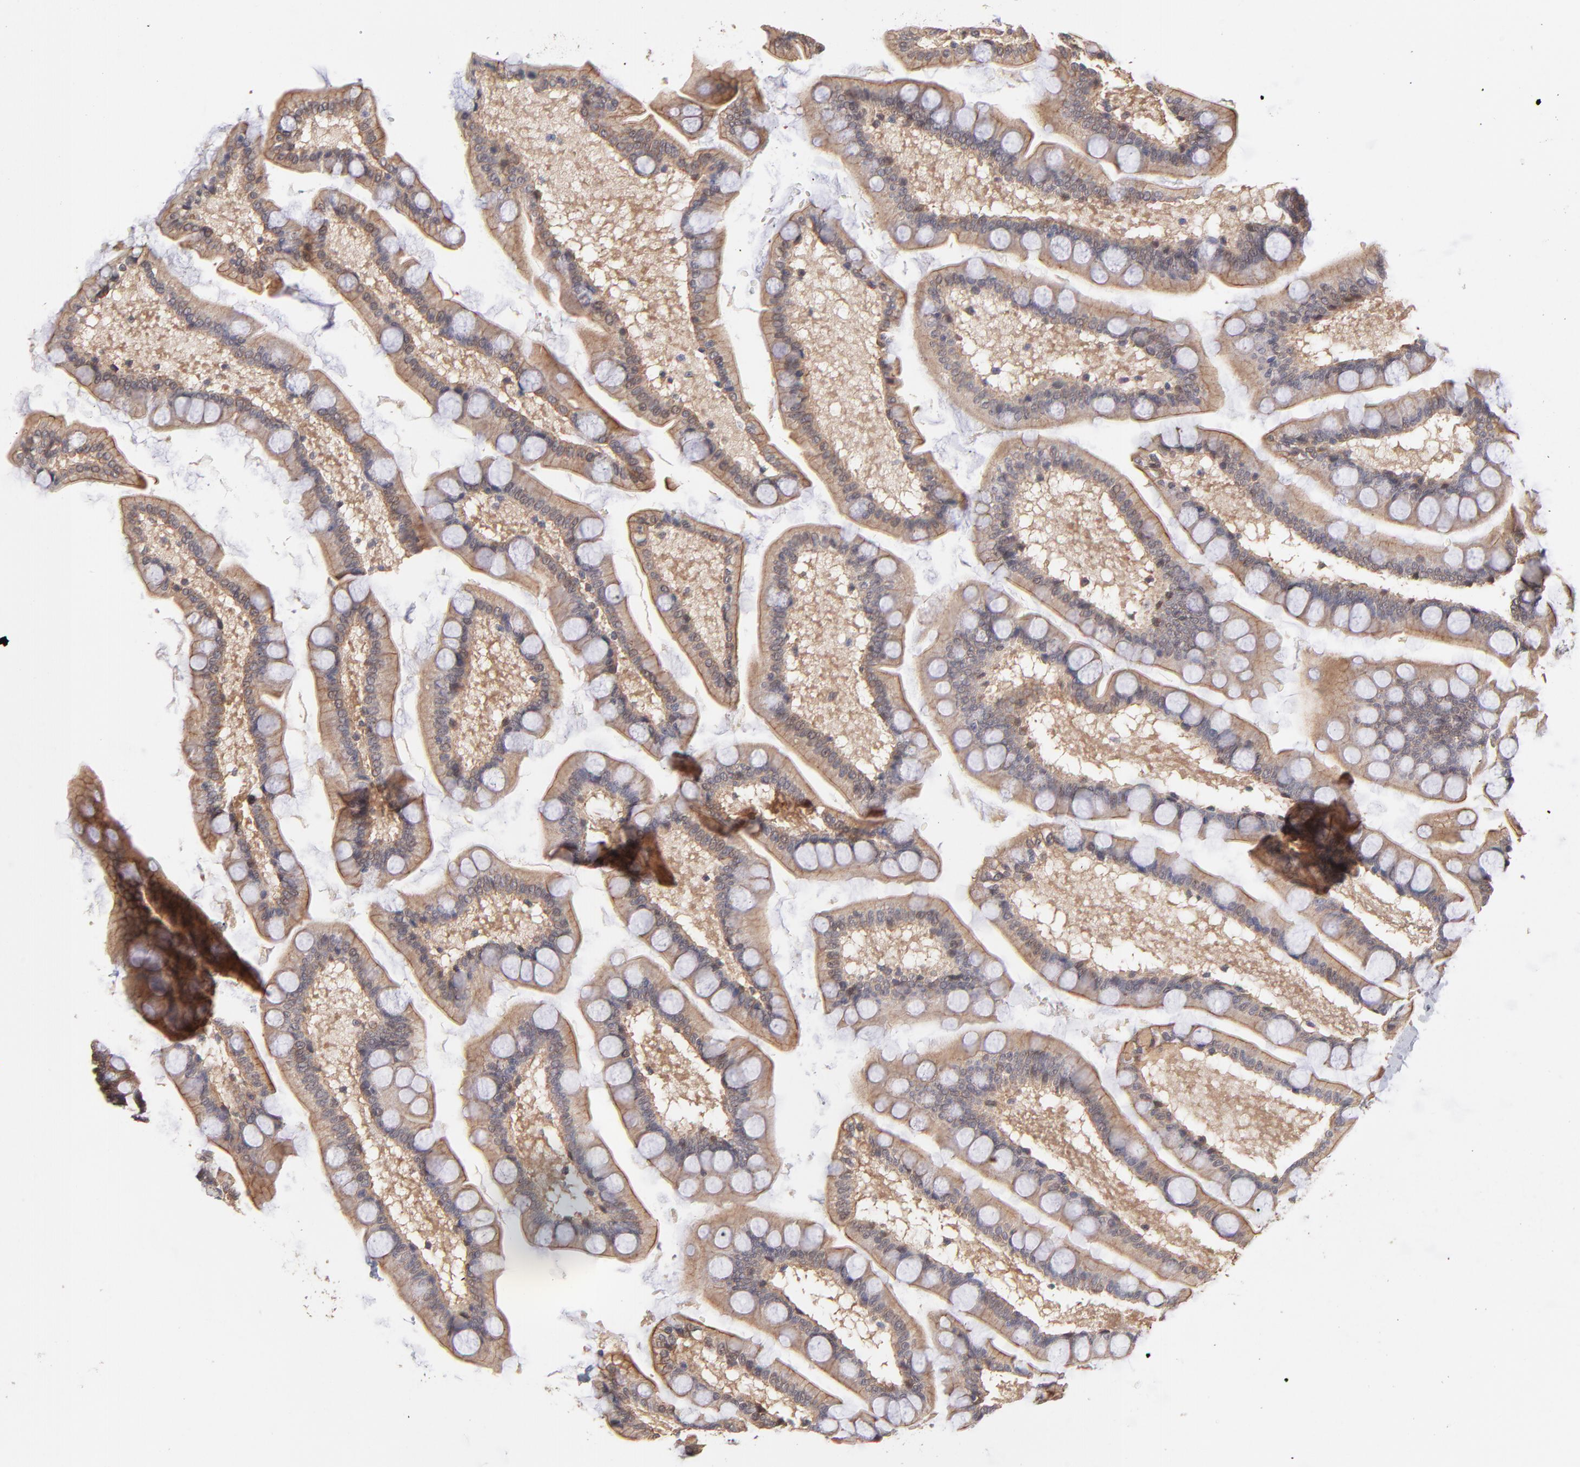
{"staining": {"intensity": "moderate", "quantity": ">75%", "location": "cytoplasmic/membranous"}, "tissue": "small intestine", "cell_type": "Glandular cells", "image_type": "normal", "snomed": [{"axis": "morphology", "description": "Normal tissue, NOS"}, {"axis": "topography", "description": "Small intestine"}], "caption": "Immunohistochemistry (IHC) micrograph of normal human small intestine stained for a protein (brown), which displays medium levels of moderate cytoplasmic/membranous expression in about >75% of glandular cells.", "gene": "STAP2", "patient": {"sex": "male", "age": 41}}